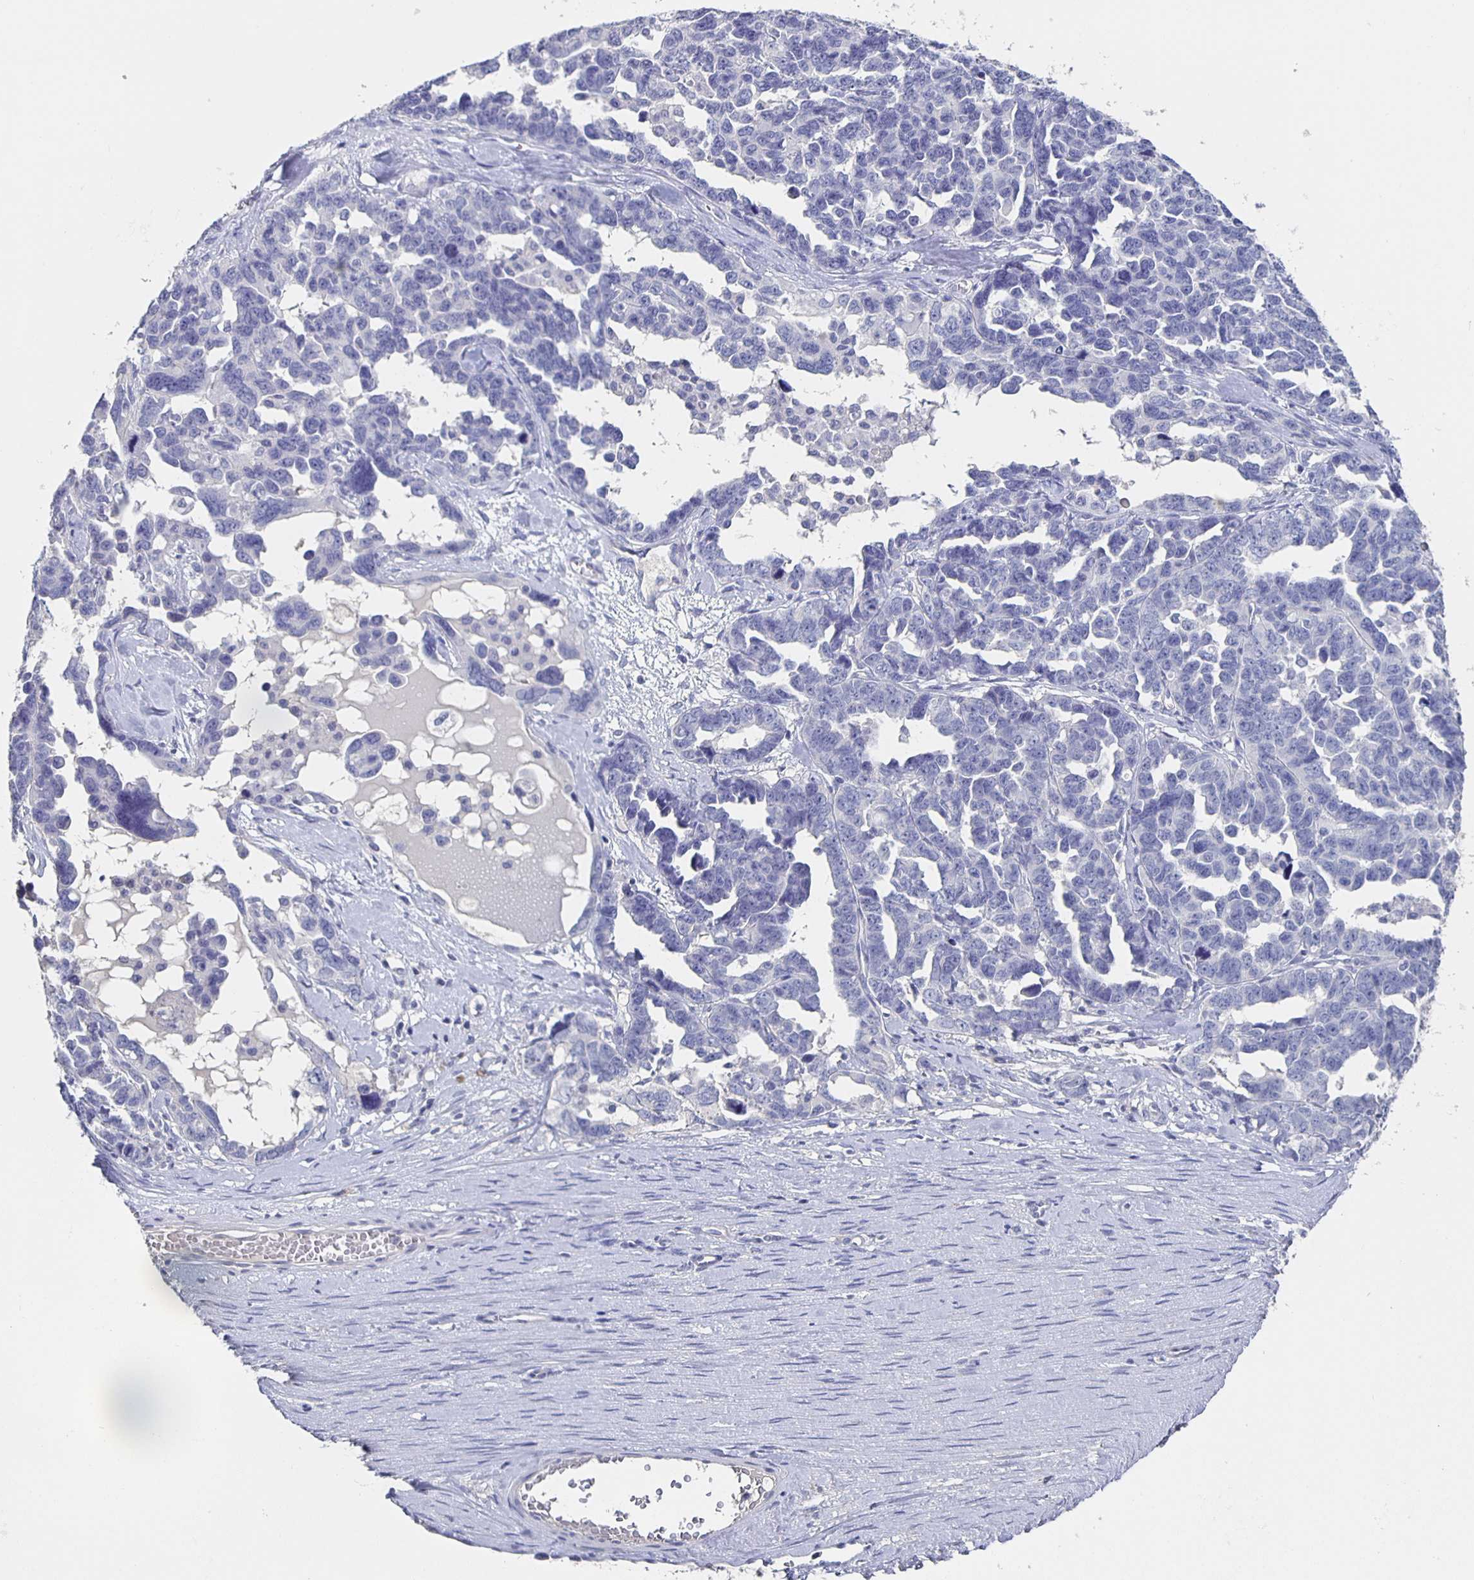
{"staining": {"intensity": "negative", "quantity": "none", "location": "none"}, "tissue": "ovarian cancer", "cell_type": "Tumor cells", "image_type": "cancer", "snomed": [{"axis": "morphology", "description": "Cystadenocarcinoma, serous, NOS"}, {"axis": "topography", "description": "Ovary"}], "caption": "IHC photomicrograph of neoplastic tissue: human ovarian cancer stained with DAB demonstrates no significant protein expression in tumor cells.", "gene": "CACNA2D2", "patient": {"sex": "female", "age": 69}}